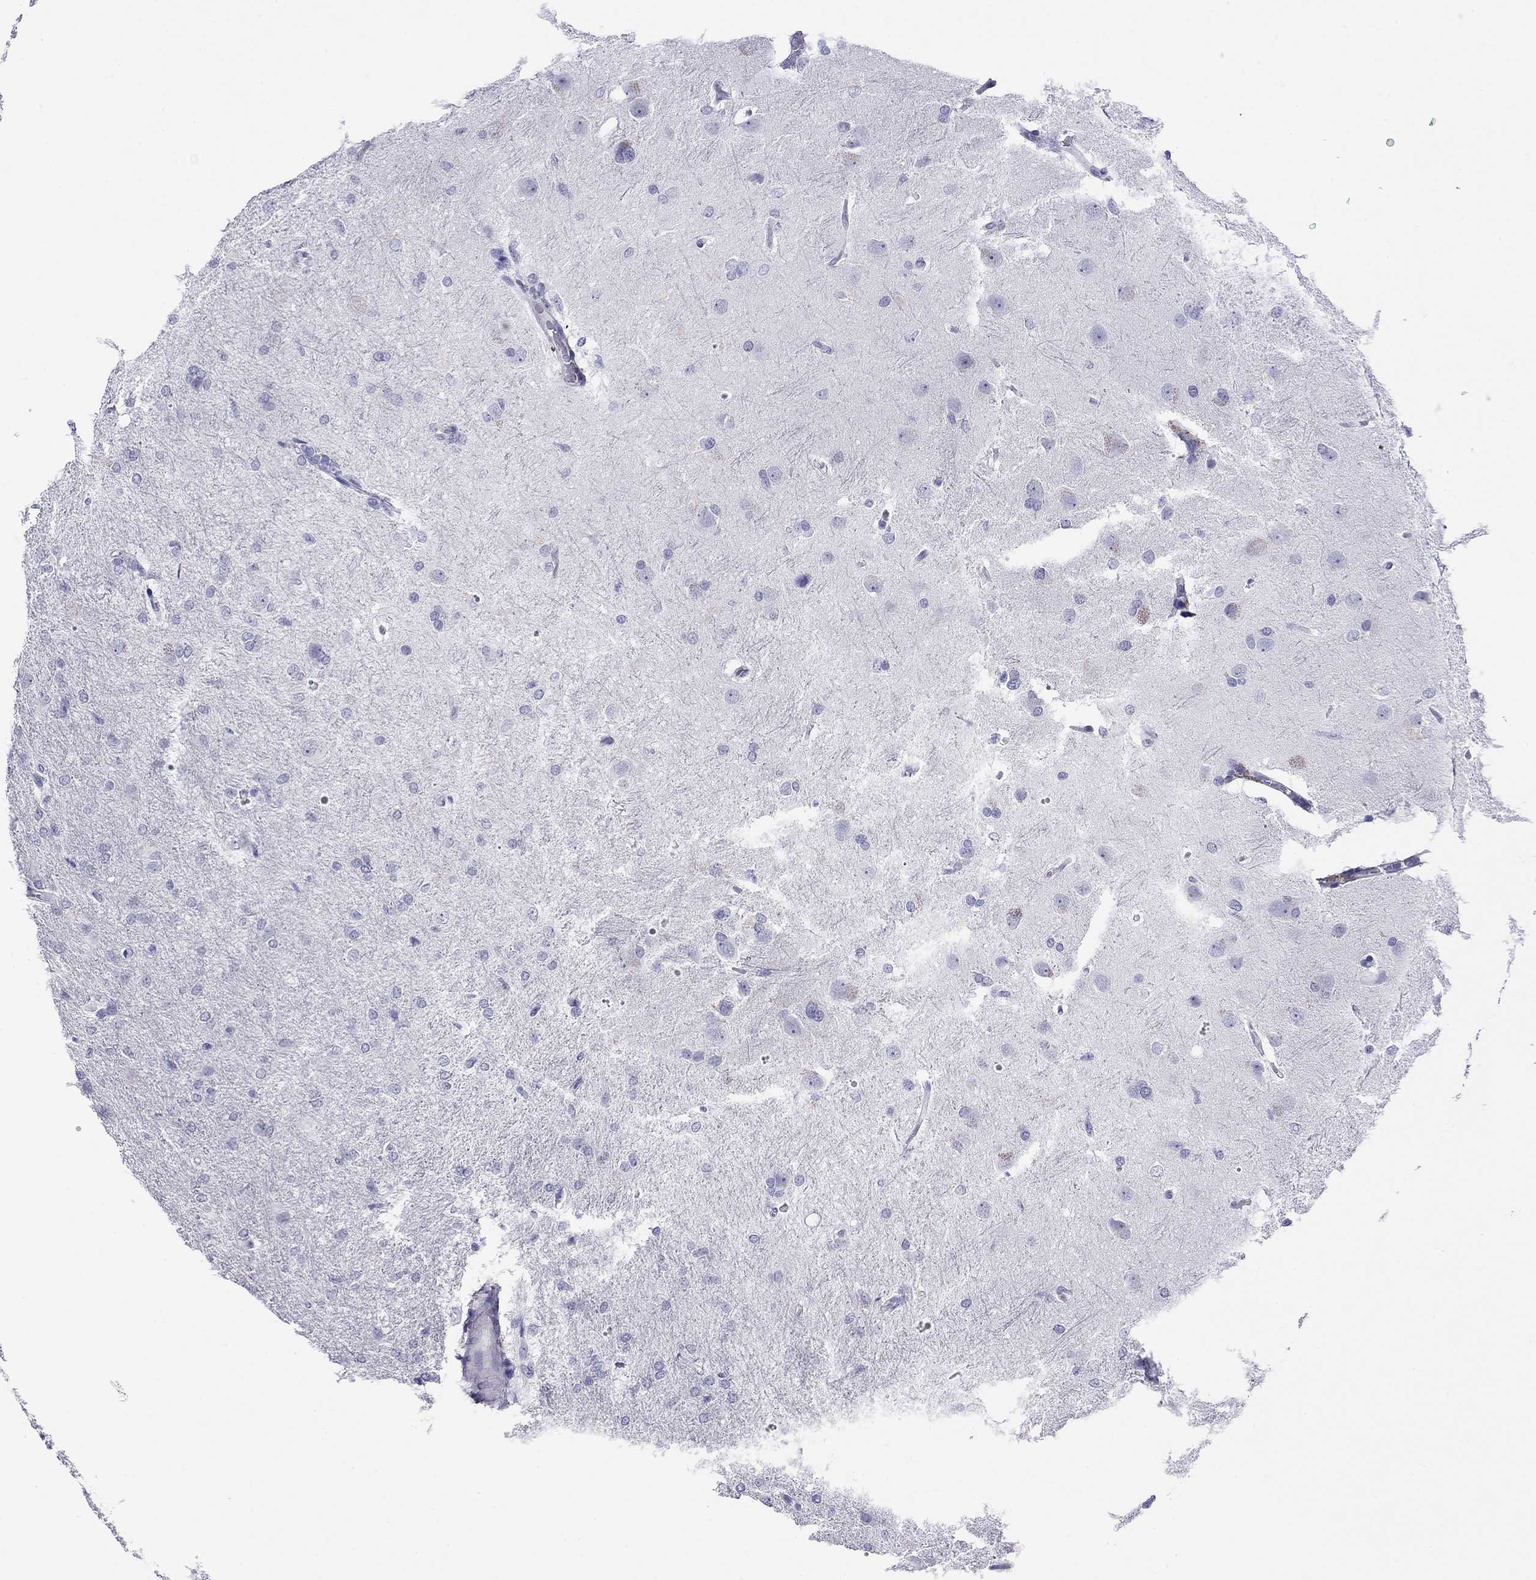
{"staining": {"intensity": "negative", "quantity": "none", "location": "none"}, "tissue": "glioma", "cell_type": "Tumor cells", "image_type": "cancer", "snomed": [{"axis": "morphology", "description": "Glioma, malignant, High grade"}, {"axis": "topography", "description": "Brain"}], "caption": "There is no significant expression in tumor cells of glioma. (DAB IHC, high magnification).", "gene": "MYMX", "patient": {"sex": "male", "age": 68}}